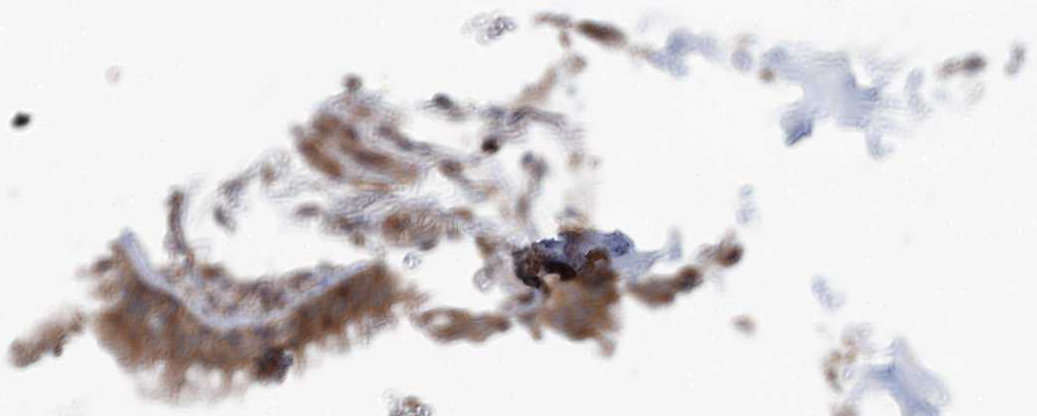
{"staining": {"intensity": "weak", "quantity": ">75%", "location": "cytoplasmic/membranous"}, "tissue": "adipose tissue", "cell_type": "Adipocytes", "image_type": "normal", "snomed": [{"axis": "morphology", "description": "Normal tissue, NOS"}, {"axis": "topography", "description": "Lymph node"}, {"axis": "topography", "description": "Cartilage tissue"}, {"axis": "topography", "description": "Bronchus"}], "caption": "Adipocytes reveal weak cytoplasmic/membranous positivity in approximately >75% of cells in unremarkable adipose tissue. (DAB (3,3'-diaminobenzidine) IHC, brown staining for protein, blue staining for nuclei).", "gene": "ENSG00000273217", "patient": {"sex": "male", "age": 63}}